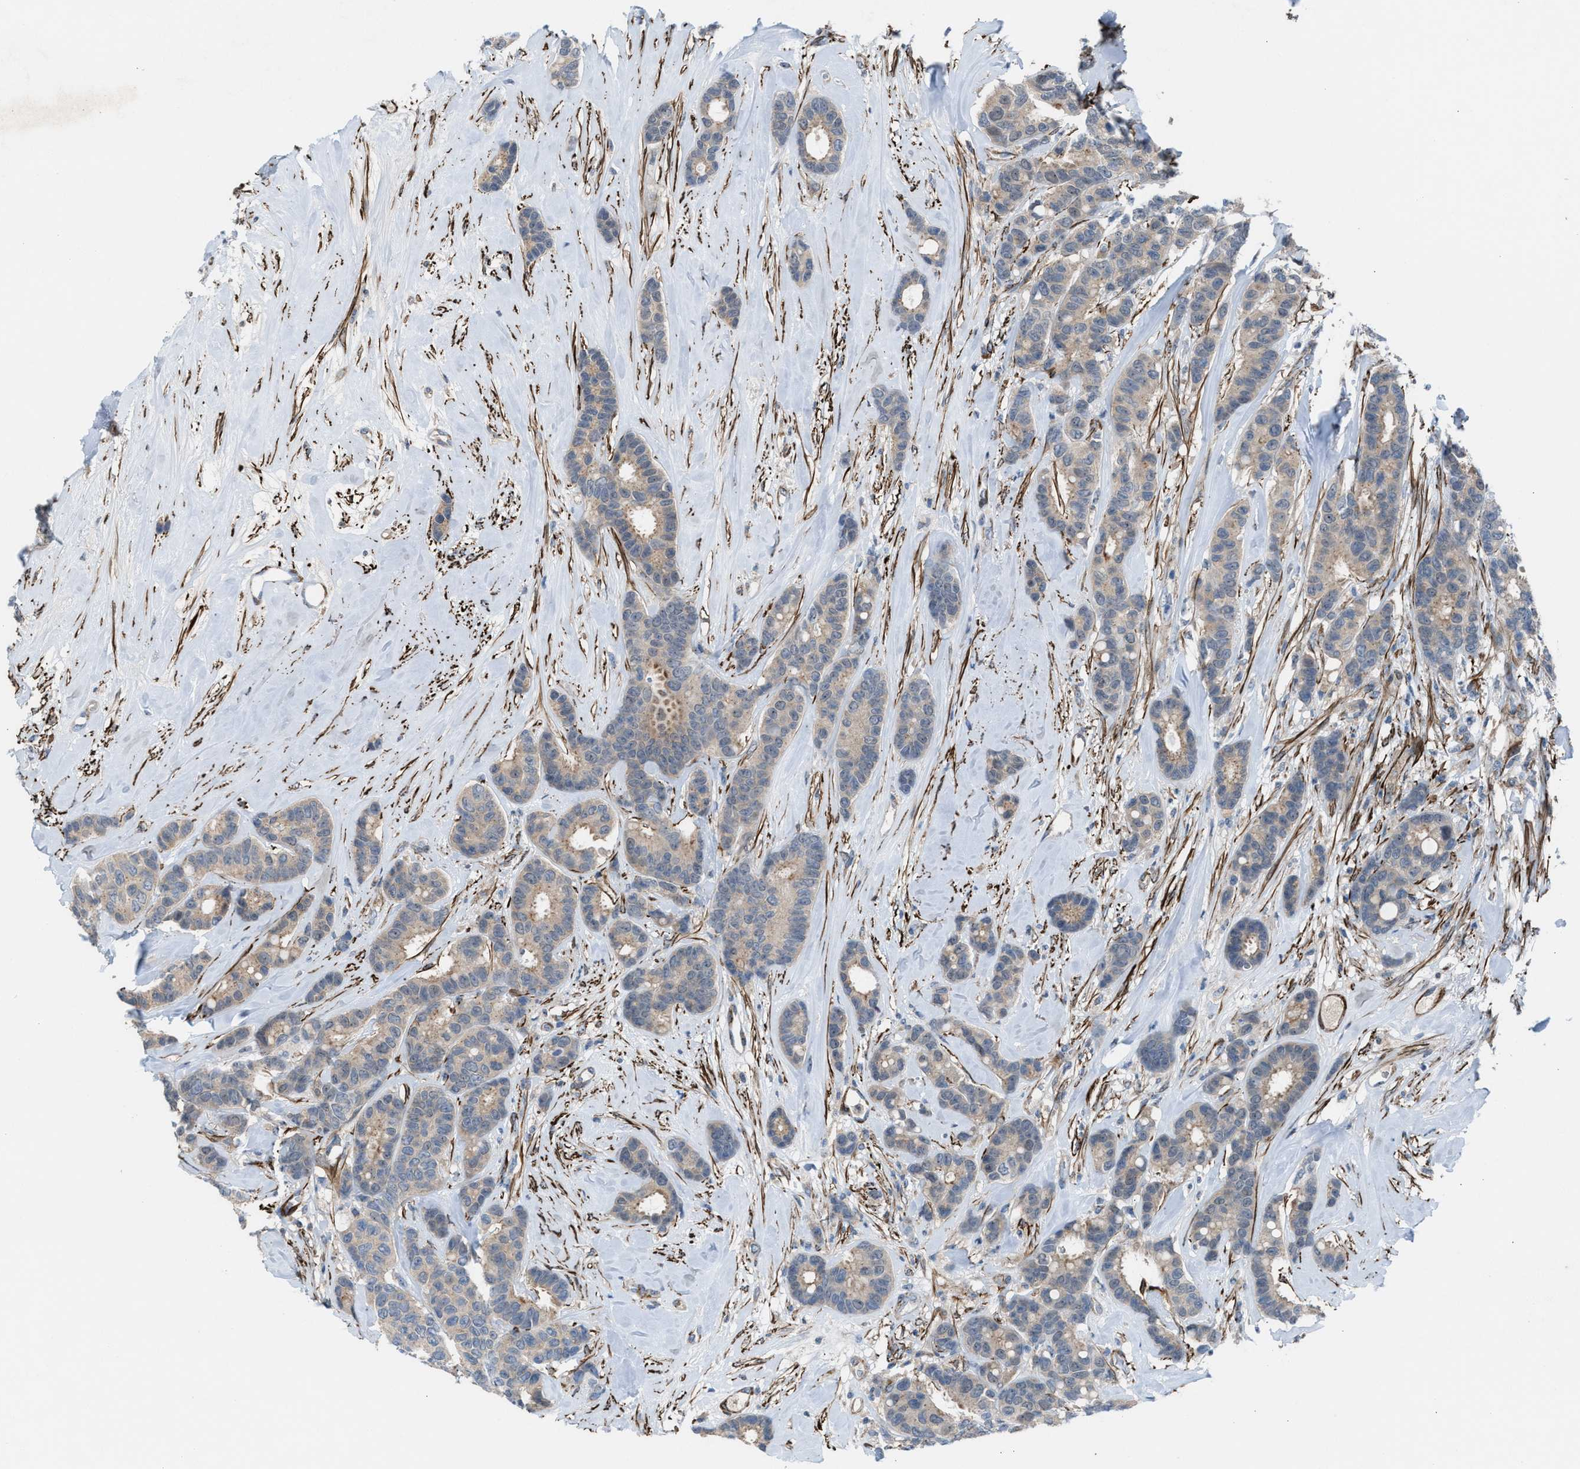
{"staining": {"intensity": "weak", "quantity": "<25%", "location": "cytoplasmic/membranous"}, "tissue": "breast cancer", "cell_type": "Tumor cells", "image_type": "cancer", "snomed": [{"axis": "morphology", "description": "Duct carcinoma"}, {"axis": "topography", "description": "Breast"}], "caption": "This is an immunohistochemistry histopathology image of breast cancer (invasive ductal carcinoma). There is no expression in tumor cells.", "gene": "NQO2", "patient": {"sex": "female", "age": 87}}